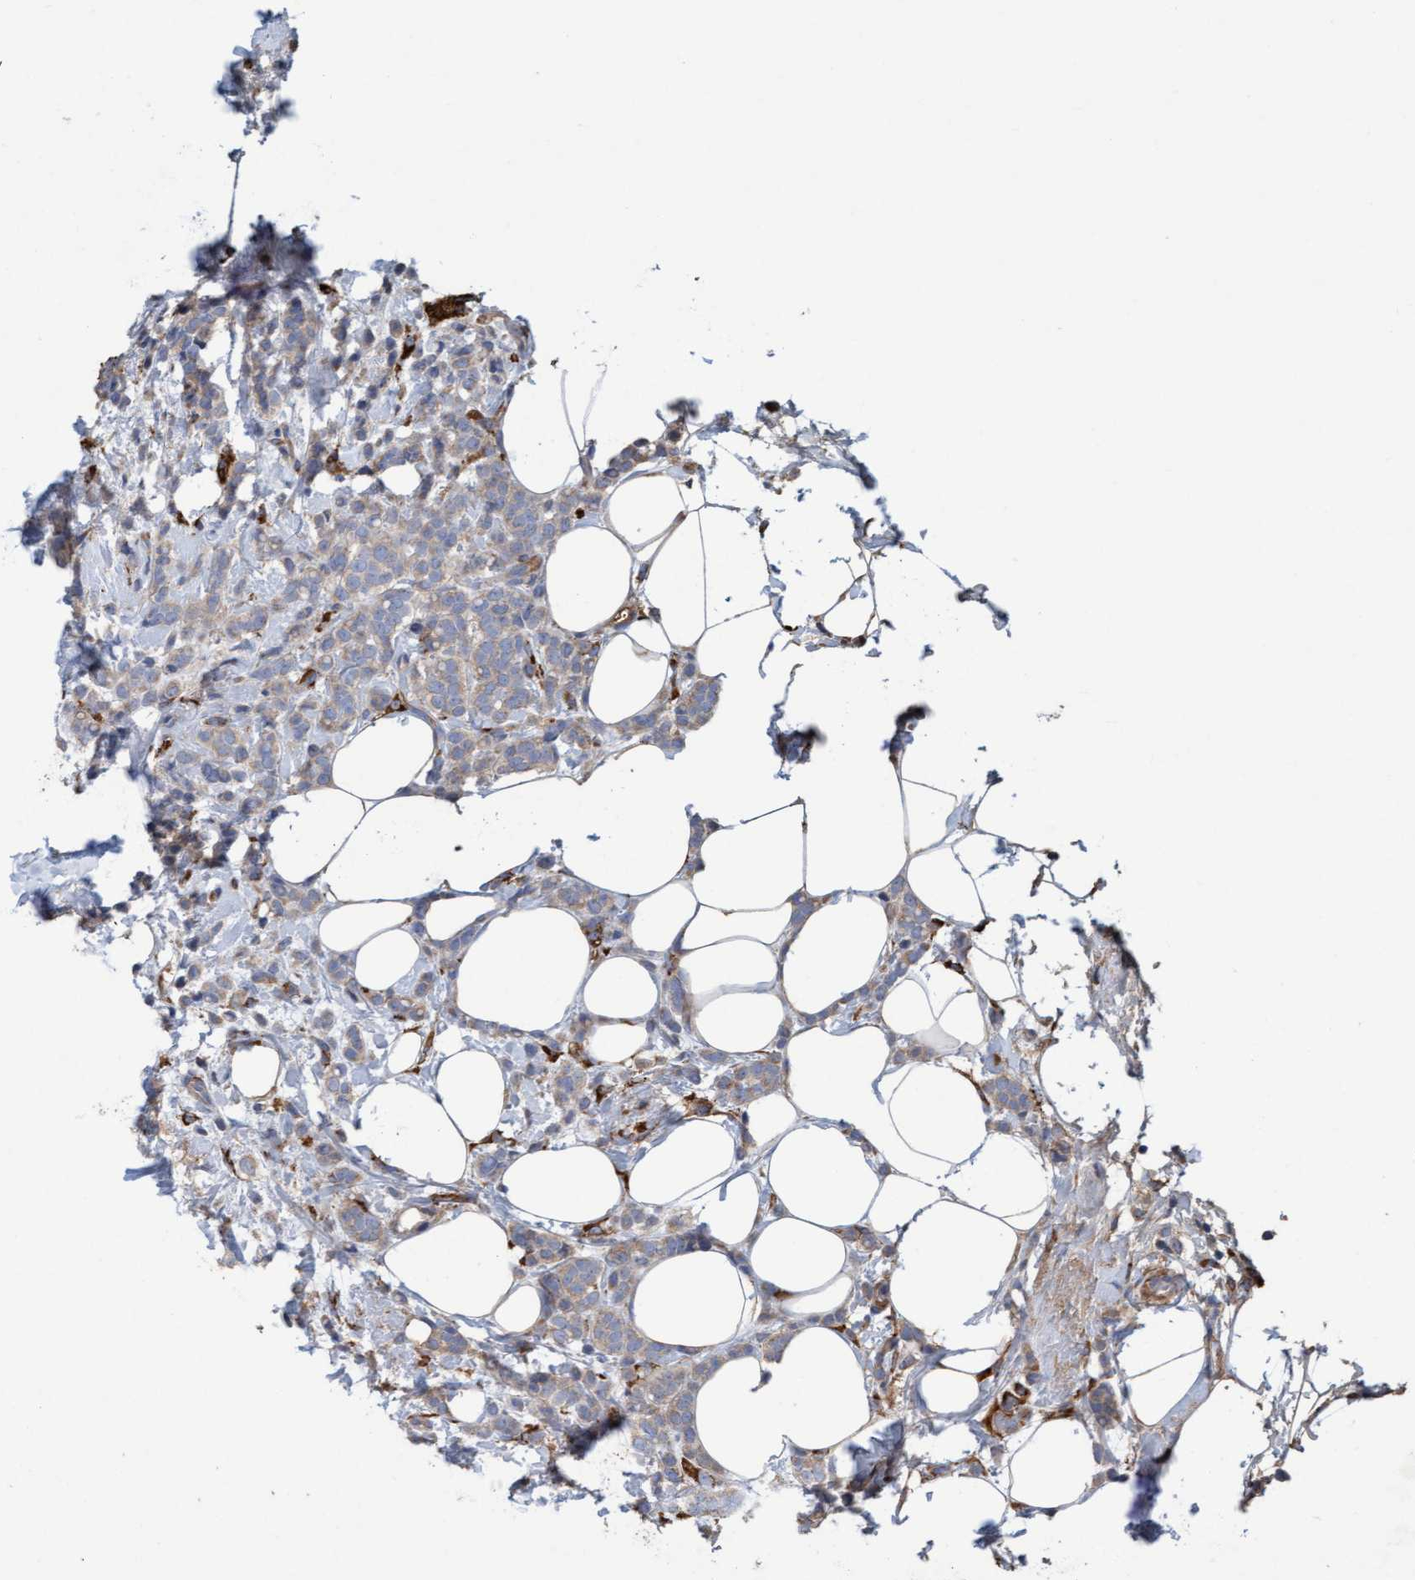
{"staining": {"intensity": "weak", "quantity": "25%-75%", "location": "cytoplasmic/membranous"}, "tissue": "breast cancer", "cell_type": "Tumor cells", "image_type": "cancer", "snomed": [{"axis": "morphology", "description": "Lobular carcinoma"}, {"axis": "topography", "description": "Breast"}], "caption": "This image demonstrates IHC staining of lobular carcinoma (breast), with low weak cytoplasmic/membranous positivity in approximately 25%-75% of tumor cells.", "gene": "DDHD2", "patient": {"sex": "female", "age": 50}}